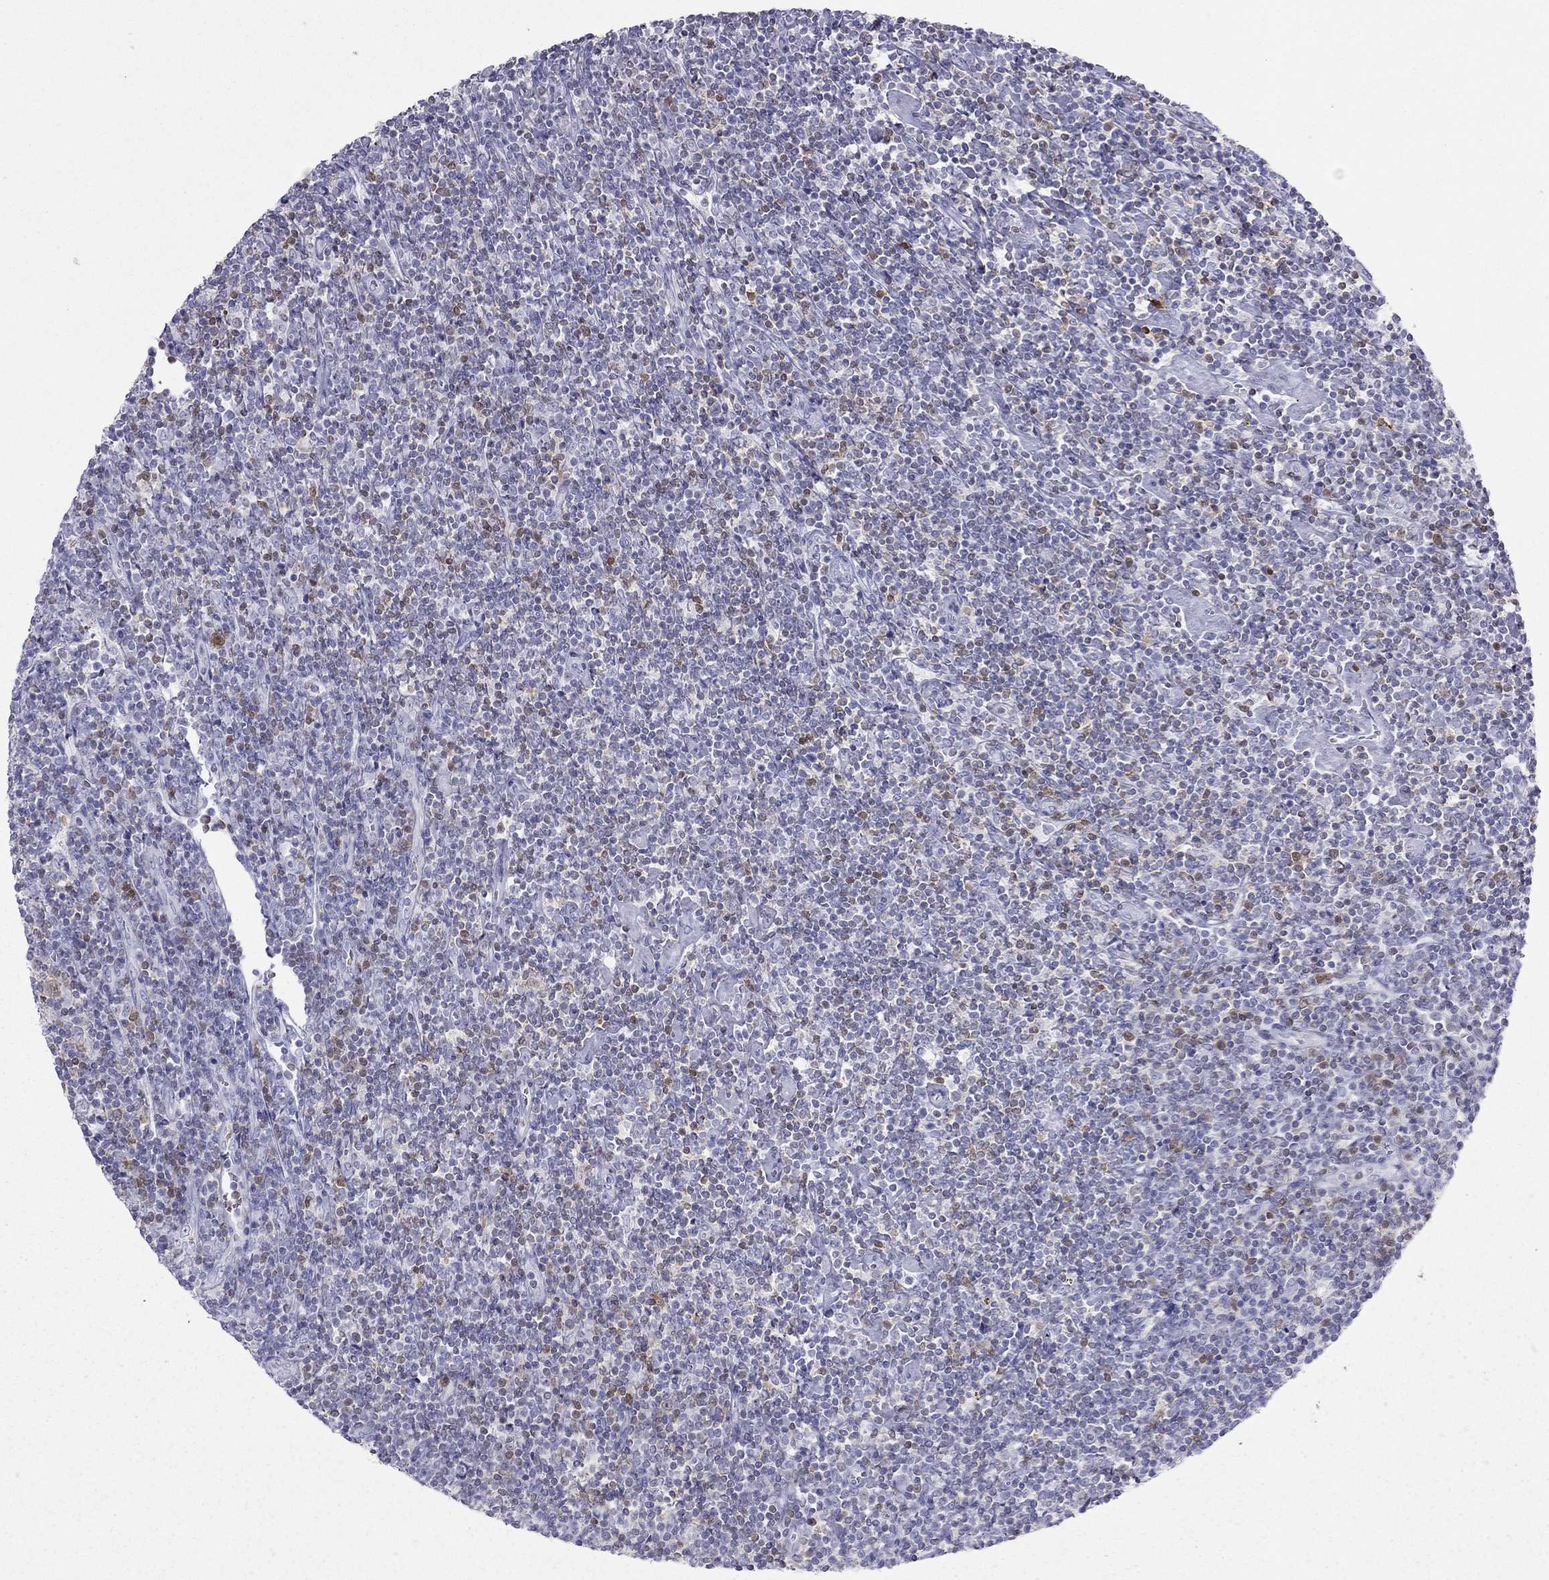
{"staining": {"intensity": "negative", "quantity": "none", "location": "none"}, "tissue": "lymphoma", "cell_type": "Tumor cells", "image_type": "cancer", "snomed": [{"axis": "morphology", "description": "Hodgkin's disease, NOS"}, {"axis": "topography", "description": "Lymph node"}], "caption": "Immunohistochemical staining of Hodgkin's disease reveals no significant staining in tumor cells. (DAB IHC visualized using brightfield microscopy, high magnification).", "gene": "SH2D2A", "patient": {"sex": "male", "age": 40}}